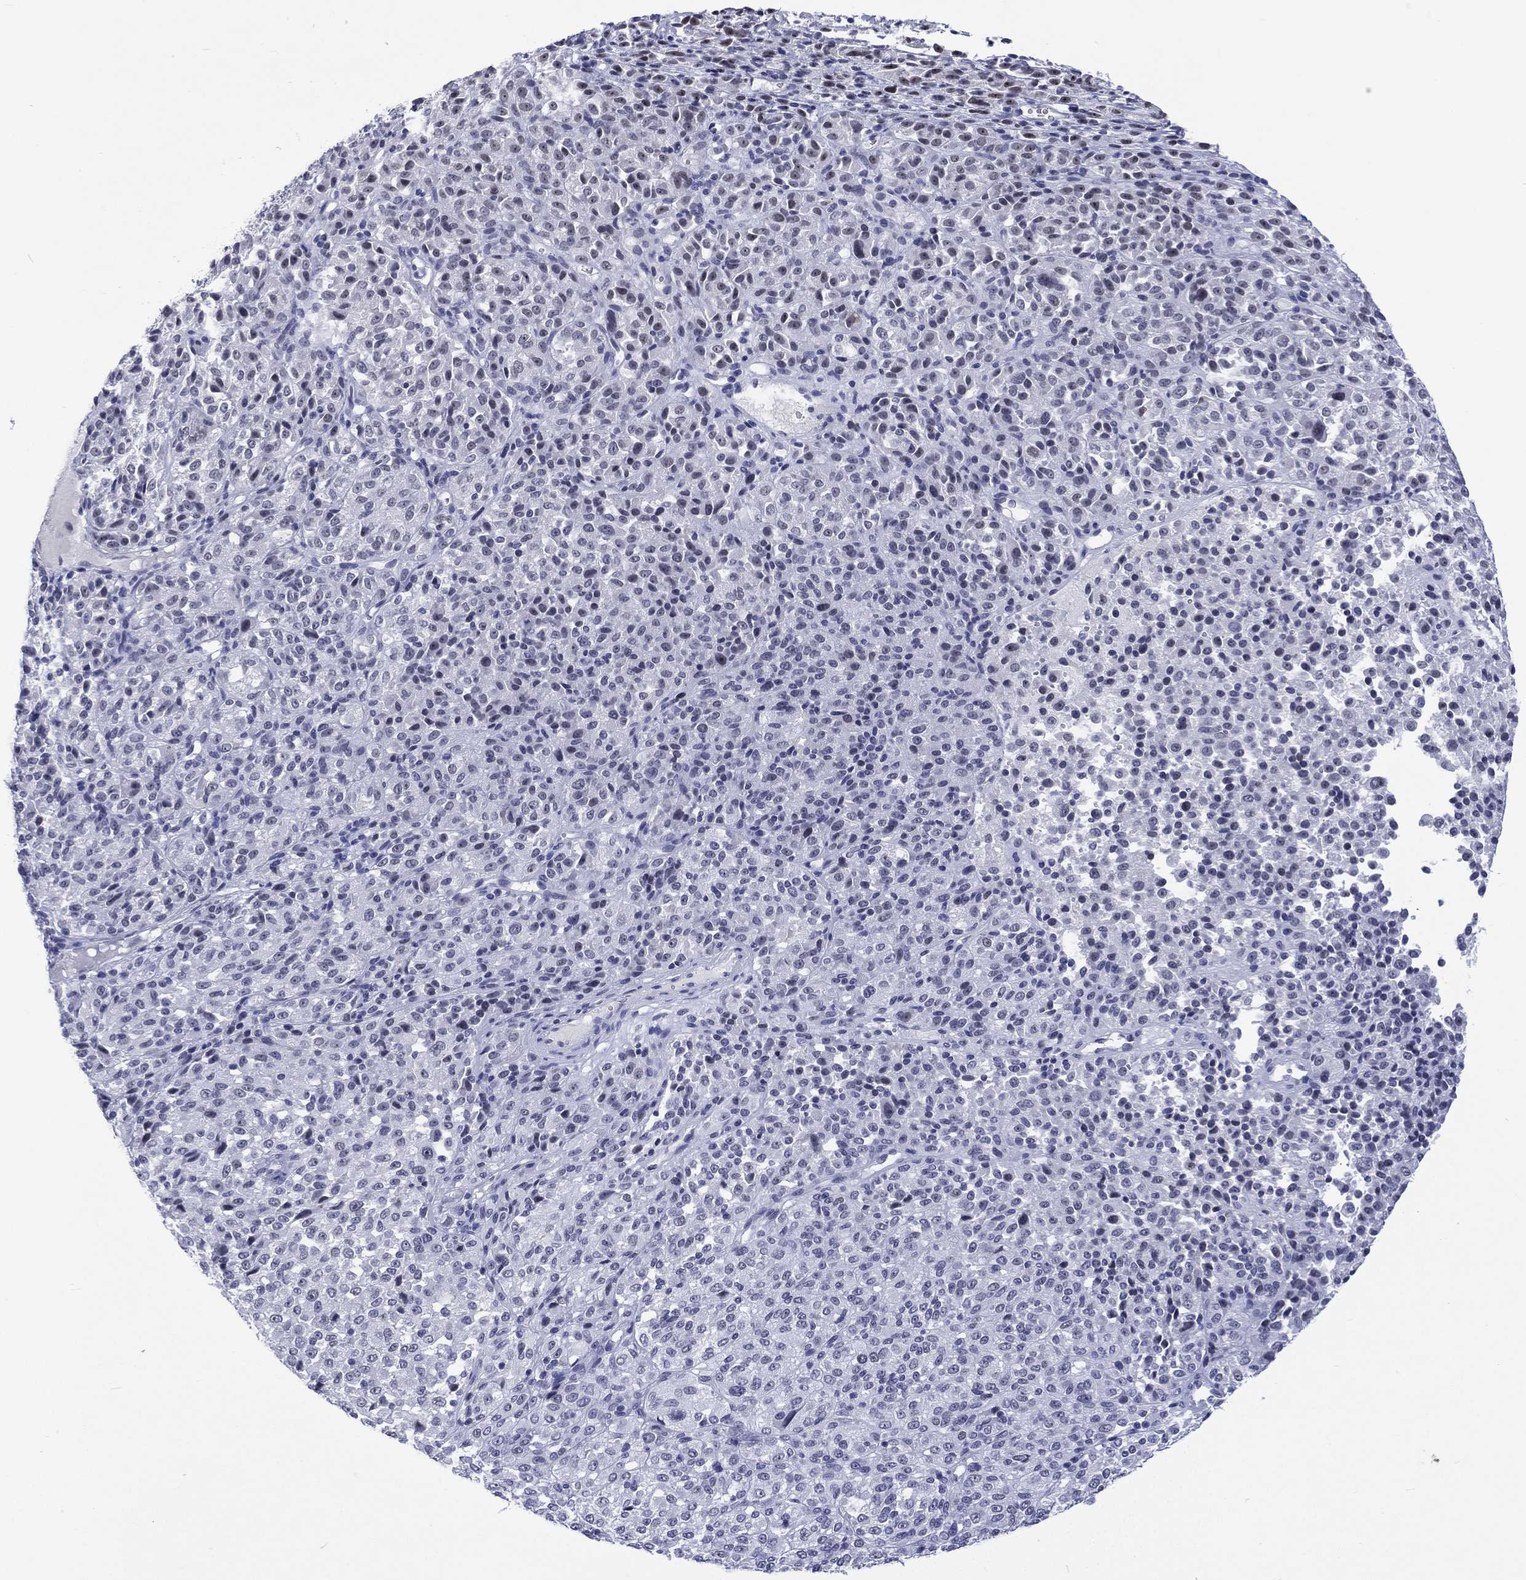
{"staining": {"intensity": "negative", "quantity": "none", "location": "none"}, "tissue": "melanoma", "cell_type": "Tumor cells", "image_type": "cancer", "snomed": [{"axis": "morphology", "description": "Malignant melanoma, Metastatic site"}, {"axis": "topography", "description": "Brain"}], "caption": "Tumor cells are negative for brown protein staining in melanoma.", "gene": "SSX1", "patient": {"sex": "female", "age": 56}}